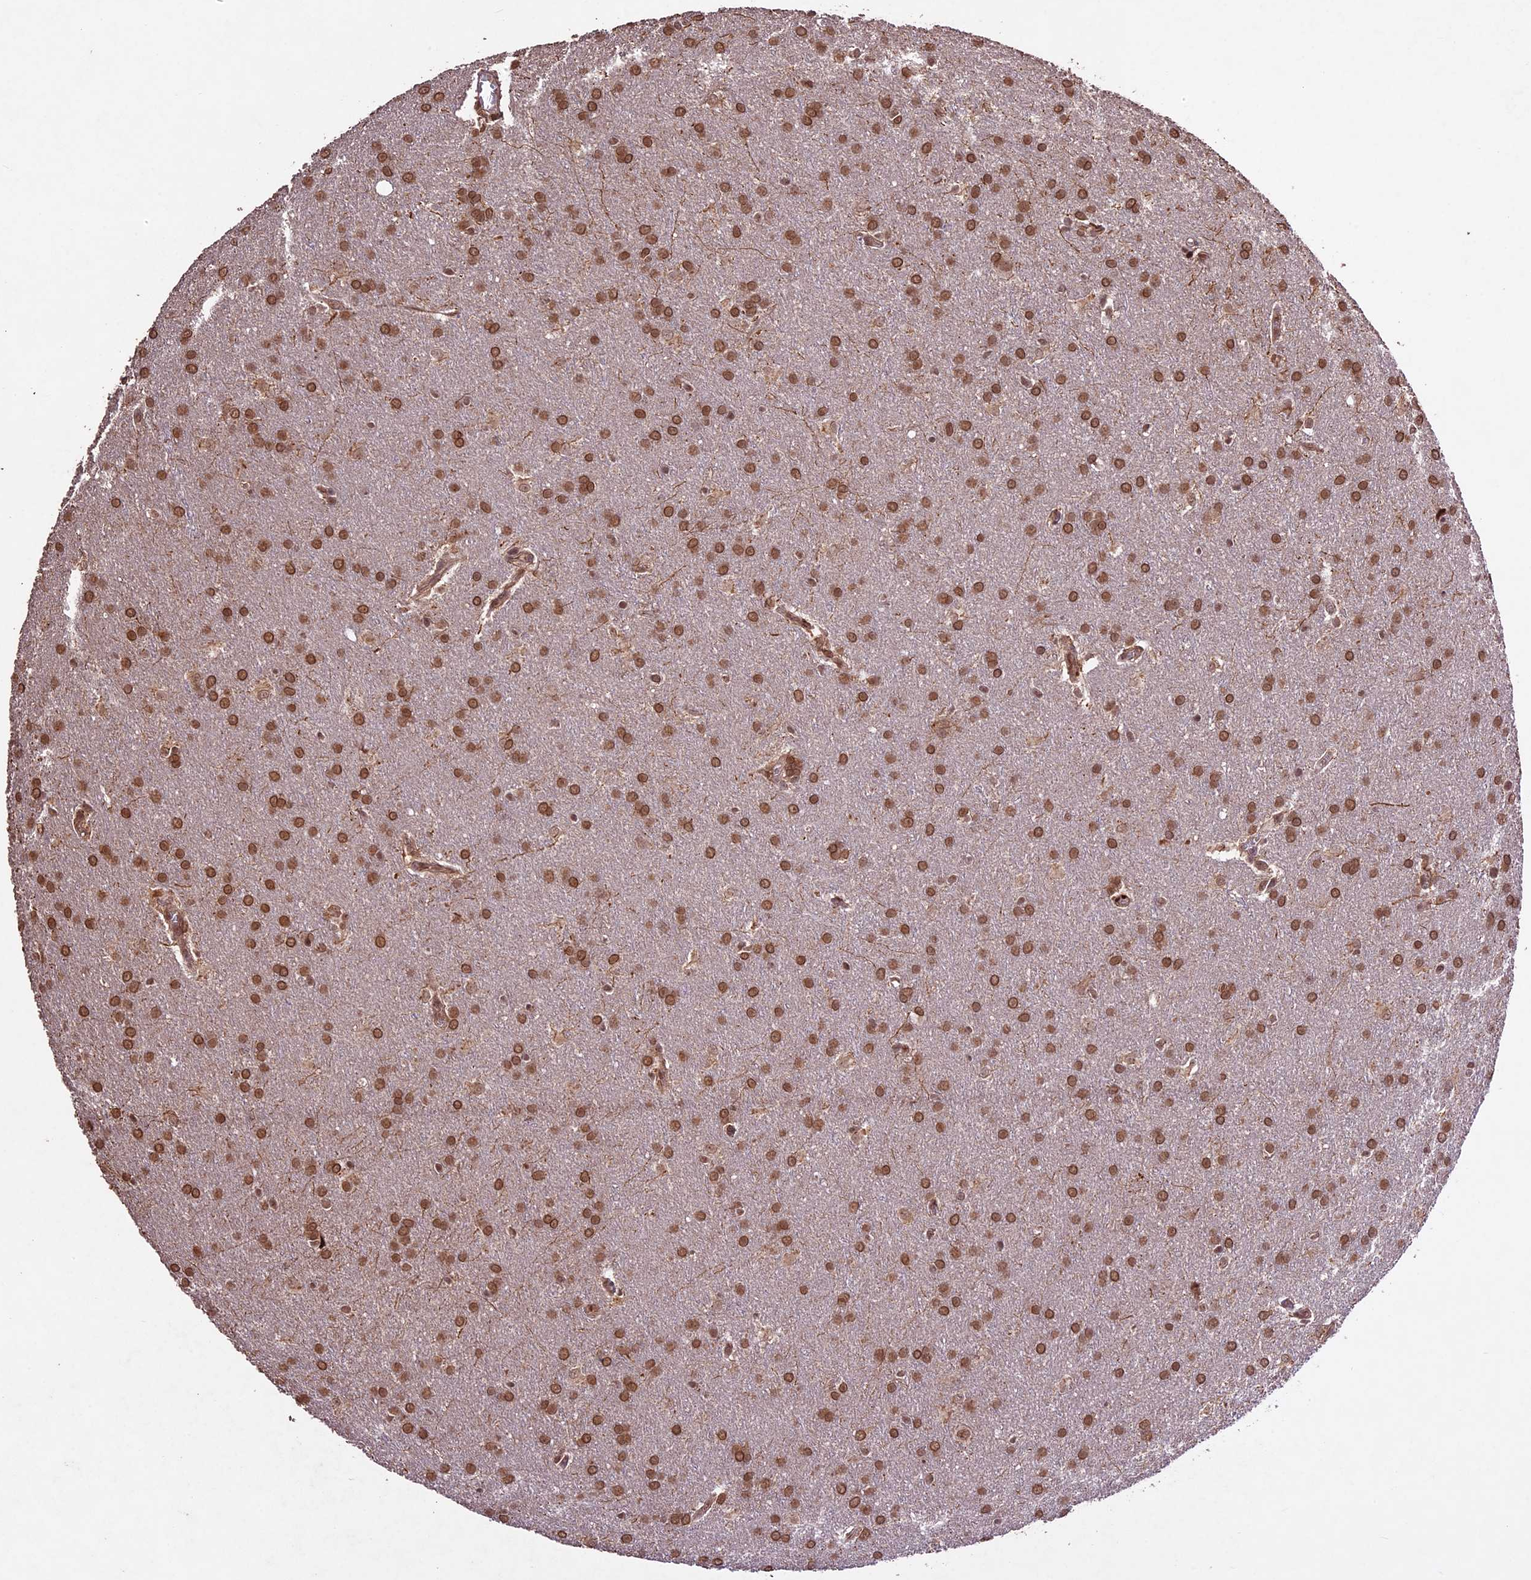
{"staining": {"intensity": "moderate", "quantity": ">75%", "location": "nuclear"}, "tissue": "glioma", "cell_type": "Tumor cells", "image_type": "cancer", "snomed": [{"axis": "morphology", "description": "Glioma, malignant, Low grade"}, {"axis": "topography", "description": "Brain"}], "caption": "A histopathology image showing moderate nuclear staining in approximately >75% of tumor cells in low-grade glioma (malignant), as visualized by brown immunohistochemical staining.", "gene": "CDKN2AIP", "patient": {"sex": "female", "age": 32}}